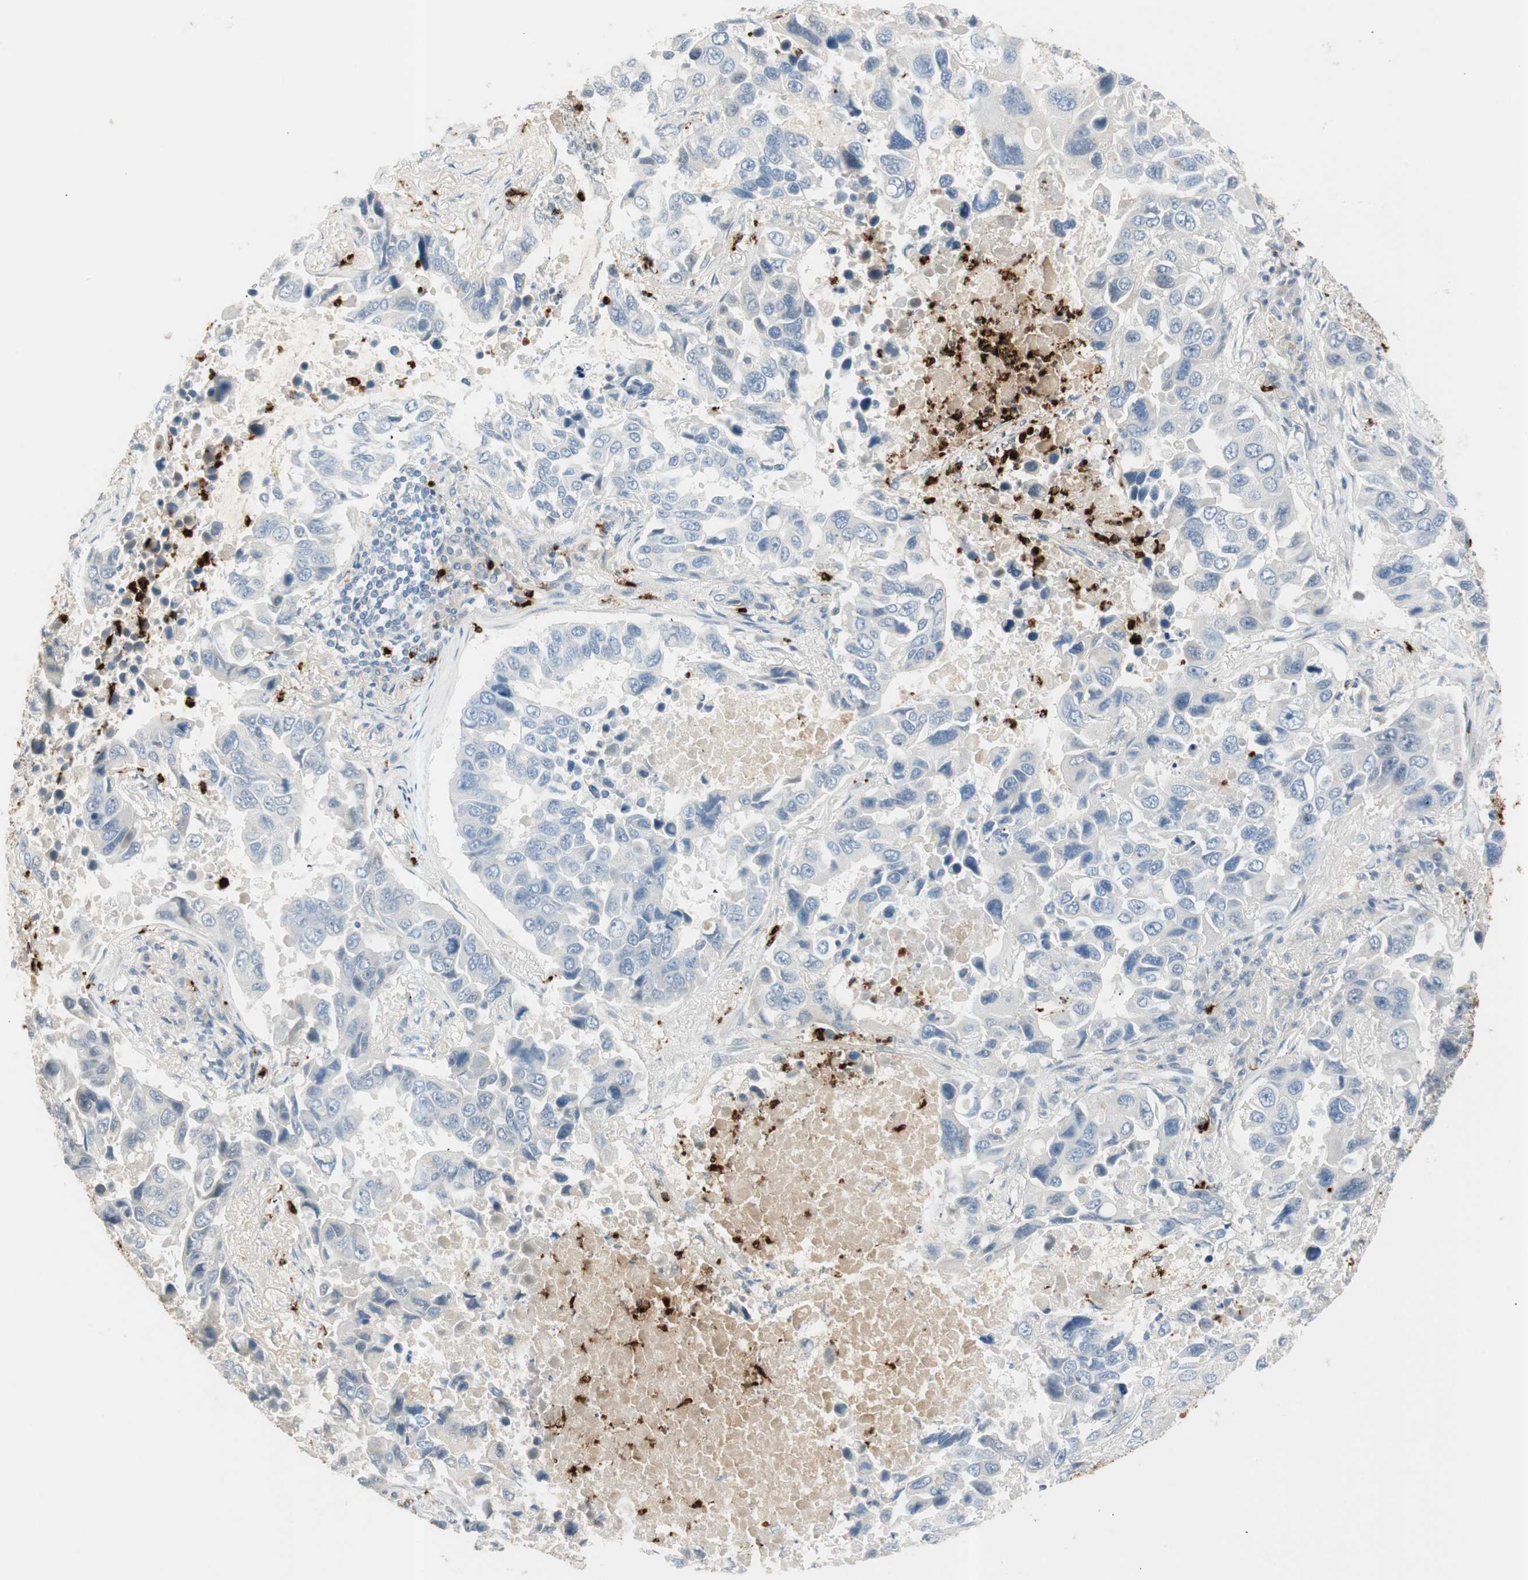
{"staining": {"intensity": "negative", "quantity": "none", "location": "none"}, "tissue": "lung cancer", "cell_type": "Tumor cells", "image_type": "cancer", "snomed": [{"axis": "morphology", "description": "Adenocarcinoma, NOS"}, {"axis": "topography", "description": "Lung"}], "caption": "An image of human adenocarcinoma (lung) is negative for staining in tumor cells. Brightfield microscopy of immunohistochemistry (IHC) stained with DAB (3,3'-diaminobenzidine) (brown) and hematoxylin (blue), captured at high magnification.", "gene": "PRTN3", "patient": {"sex": "male", "age": 64}}